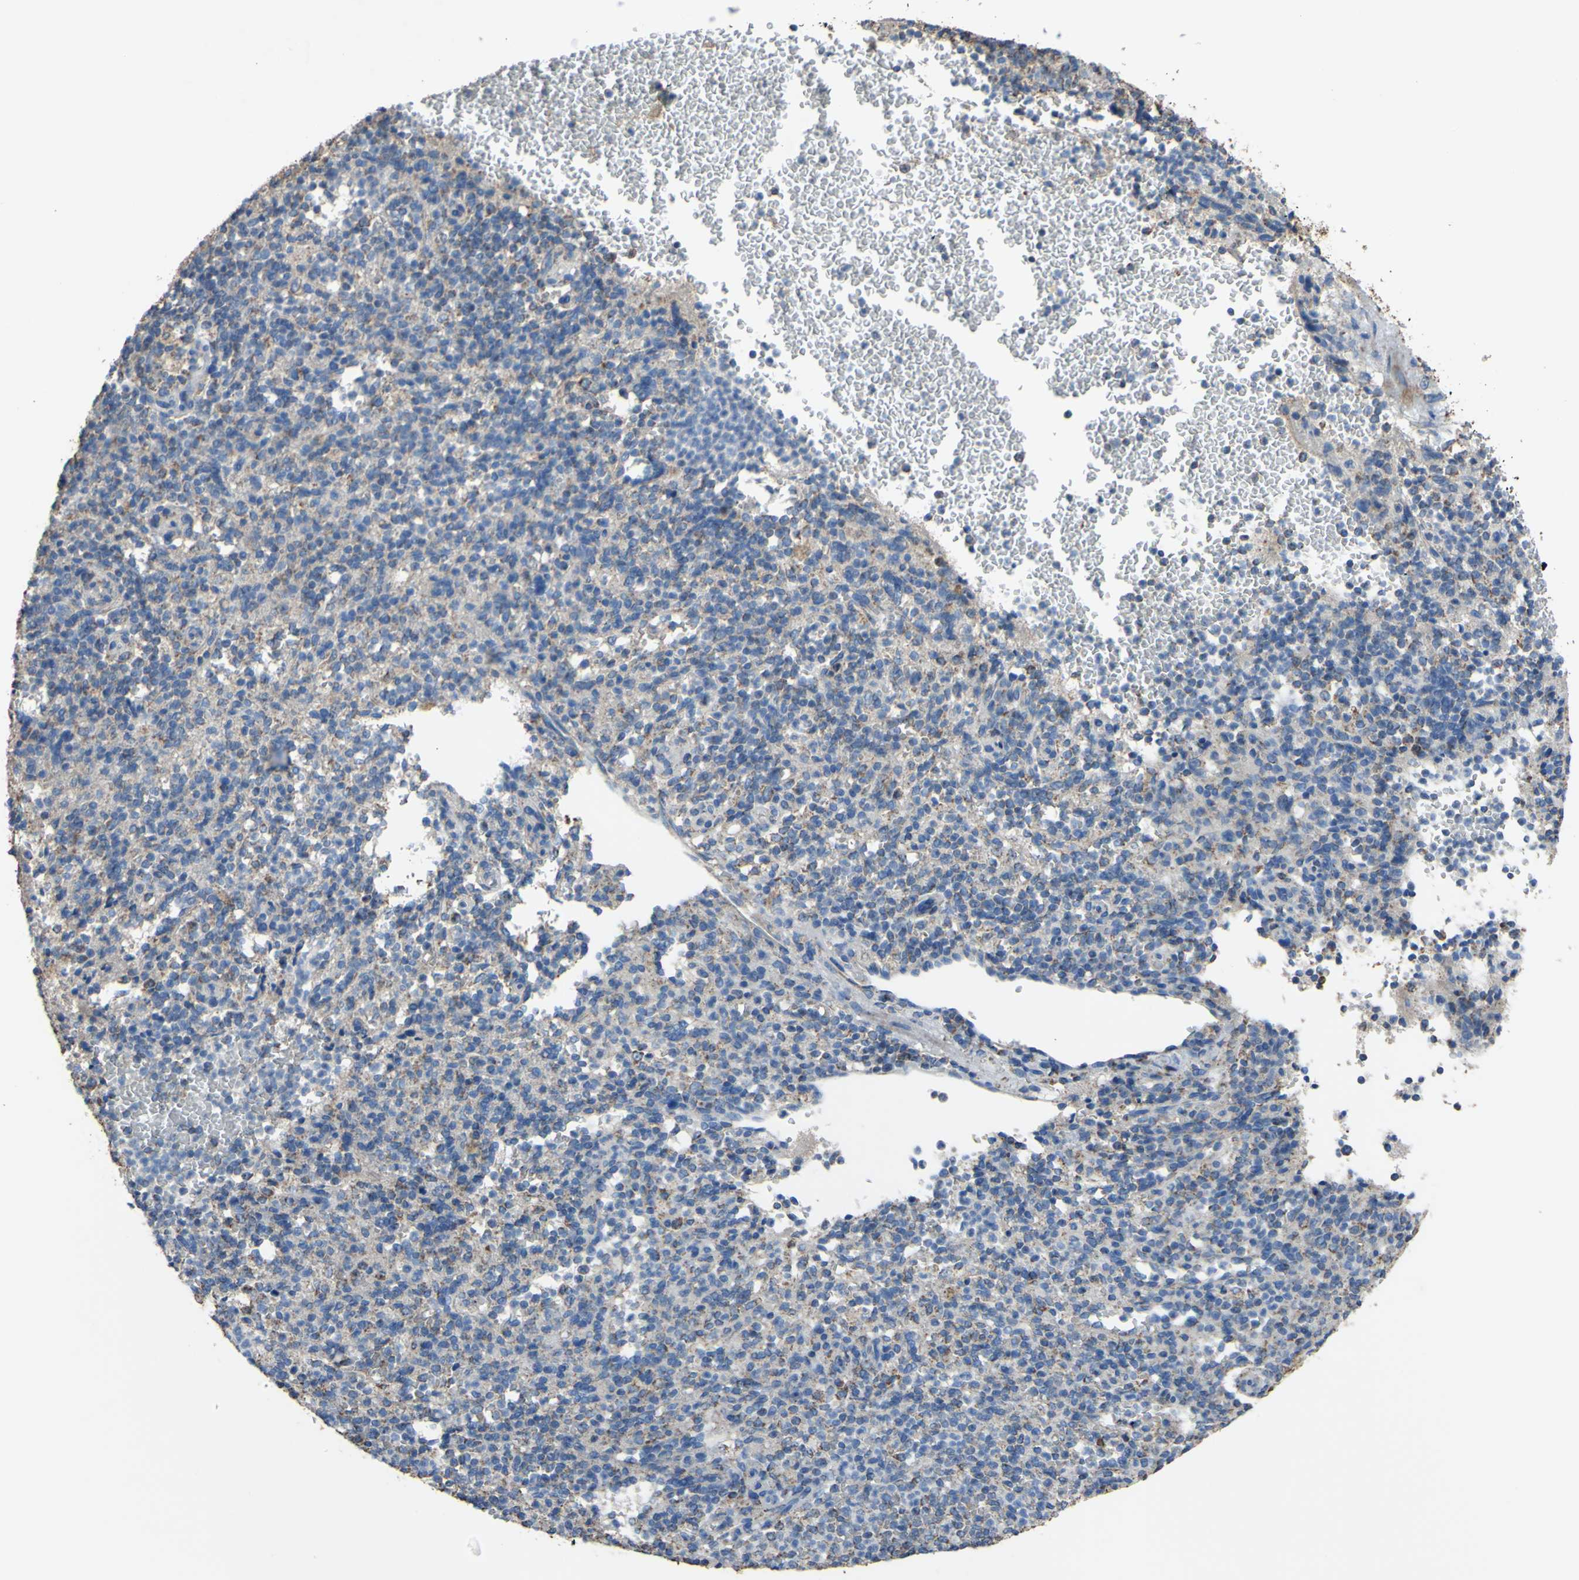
{"staining": {"intensity": "weak", "quantity": "25%-75%", "location": "cytoplasmic/membranous"}, "tissue": "spleen", "cell_type": "Cells in red pulp", "image_type": "normal", "snomed": [{"axis": "morphology", "description": "Normal tissue, NOS"}, {"axis": "topography", "description": "Spleen"}], "caption": "Immunohistochemical staining of unremarkable human spleen demonstrates 25%-75% levels of weak cytoplasmic/membranous protein positivity in approximately 25%-75% of cells in red pulp.", "gene": "CMKLR2", "patient": {"sex": "female", "age": 74}}